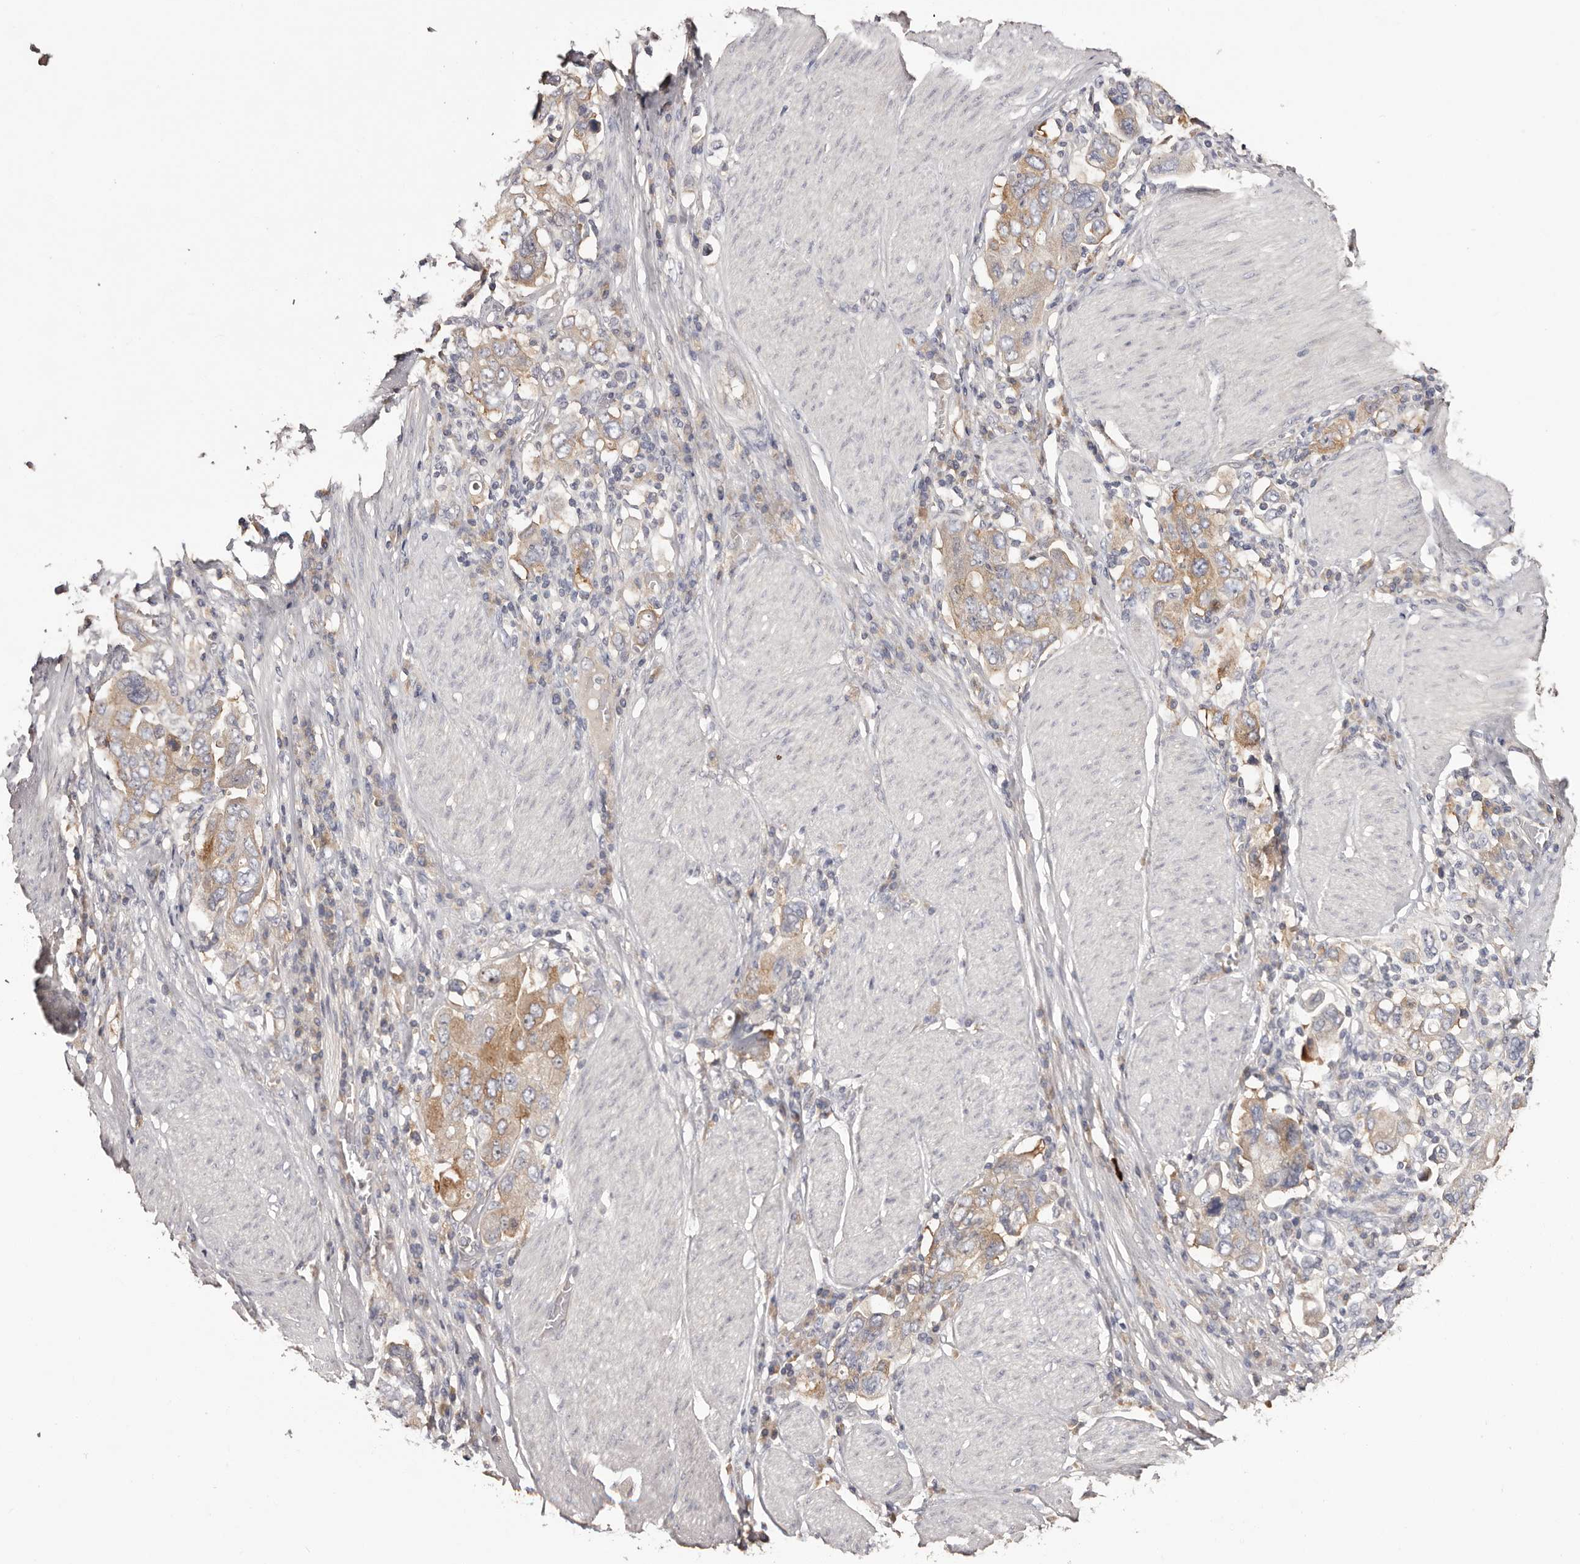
{"staining": {"intensity": "moderate", "quantity": ">75%", "location": "cytoplasmic/membranous"}, "tissue": "stomach cancer", "cell_type": "Tumor cells", "image_type": "cancer", "snomed": [{"axis": "morphology", "description": "Adenocarcinoma, NOS"}, {"axis": "topography", "description": "Stomach, upper"}], "caption": "This is a photomicrograph of IHC staining of stomach cancer, which shows moderate positivity in the cytoplasmic/membranous of tumor cells.", "gene": "LTV1", "patient": {"sex": "male", "age": 62}}